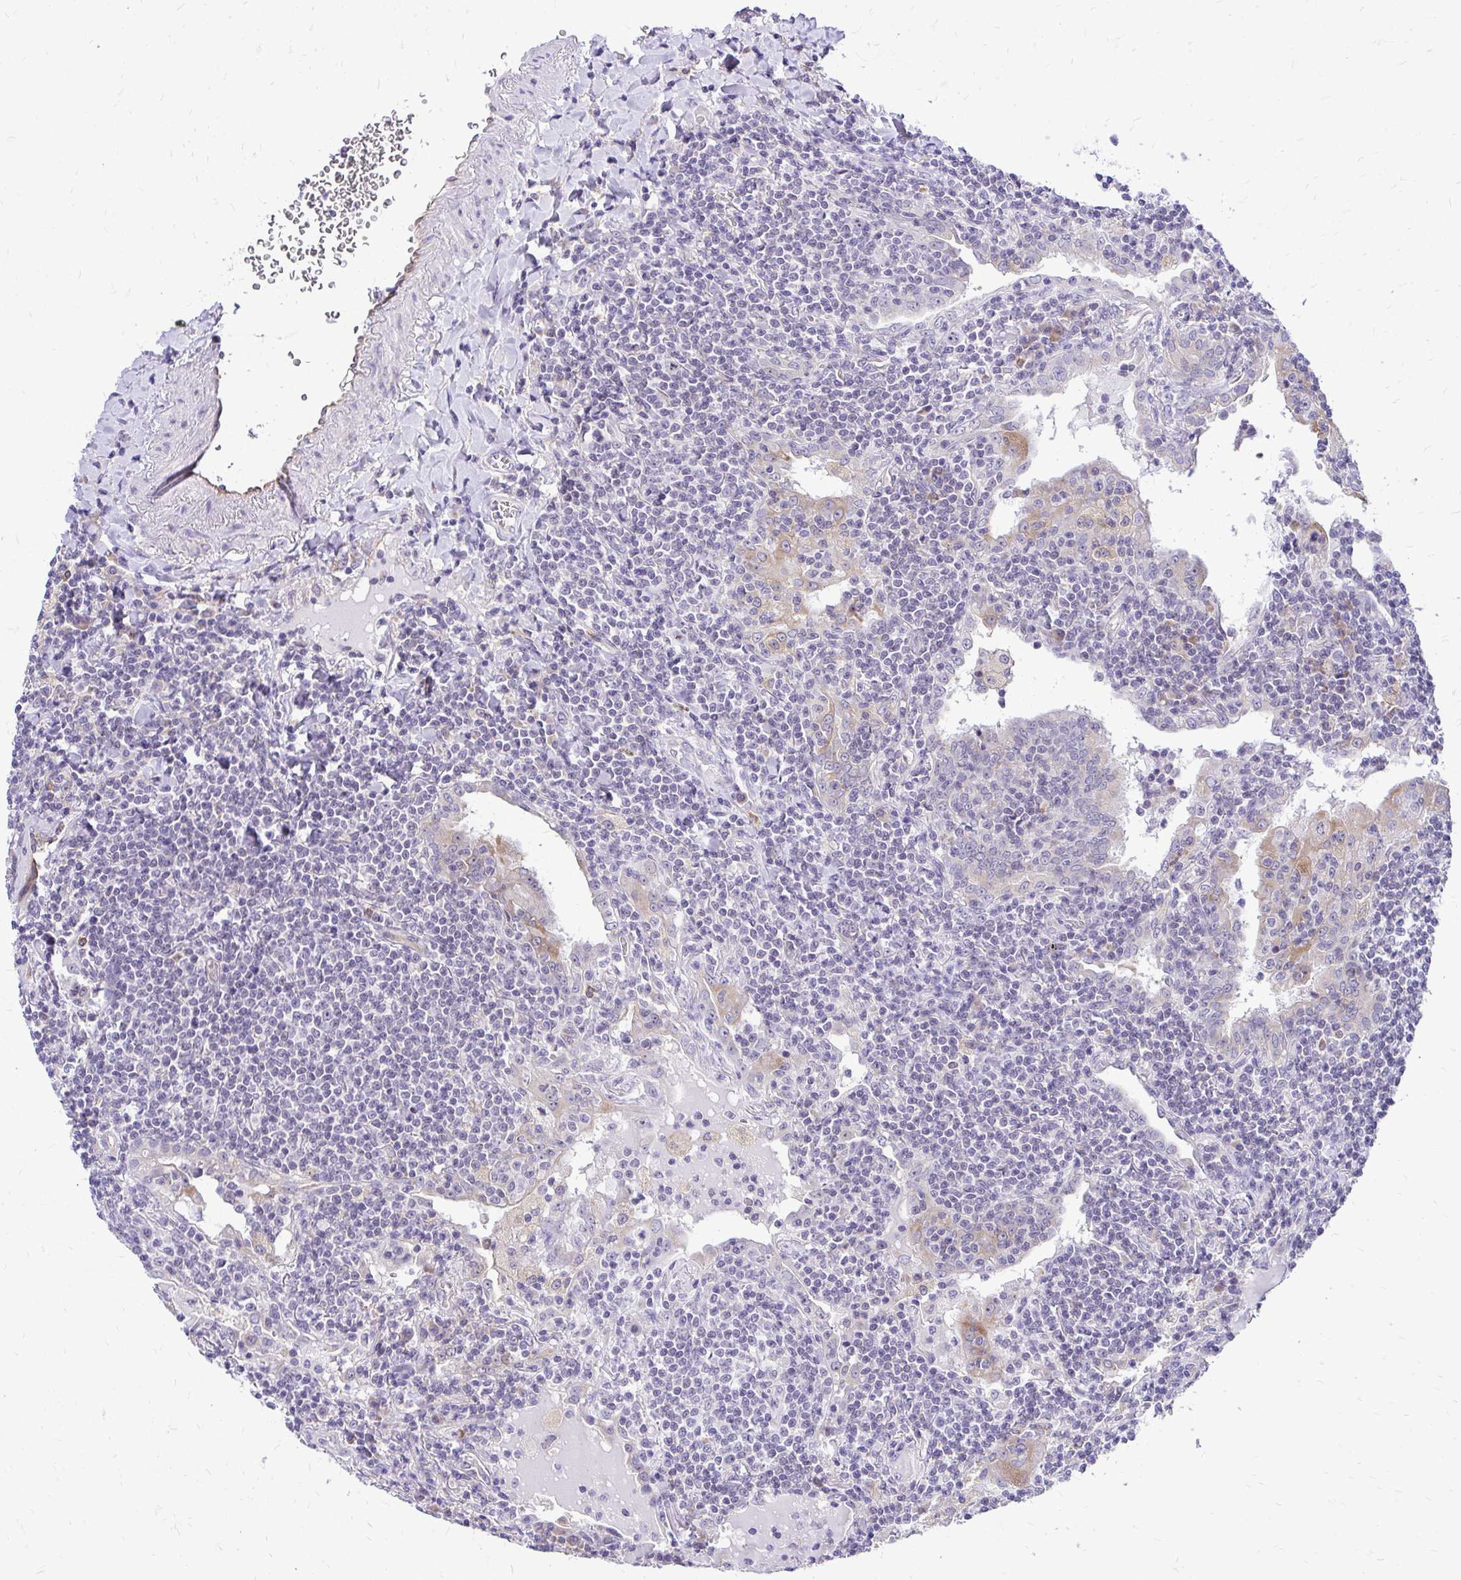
{"staining": {"intensity": "negative", "quantity": "none", "location": "none"}, "tissue": "lymphoma", "cell_type": "Tumor cells", "image_type": "cancer", "snomed": [{"axis": "morphology", "description": "Malignant lymphoma, non-Hodgkin's type, Low grade"}, {"axis": "topography", "description": "Lung"}], "caption": "An image of human malignant lymphoma, non-Hodgkin's type (low-grade) is negative for staining in tumor cells.", "gene": "NIFK", "patient": {"sex": "female", "age": 71}}